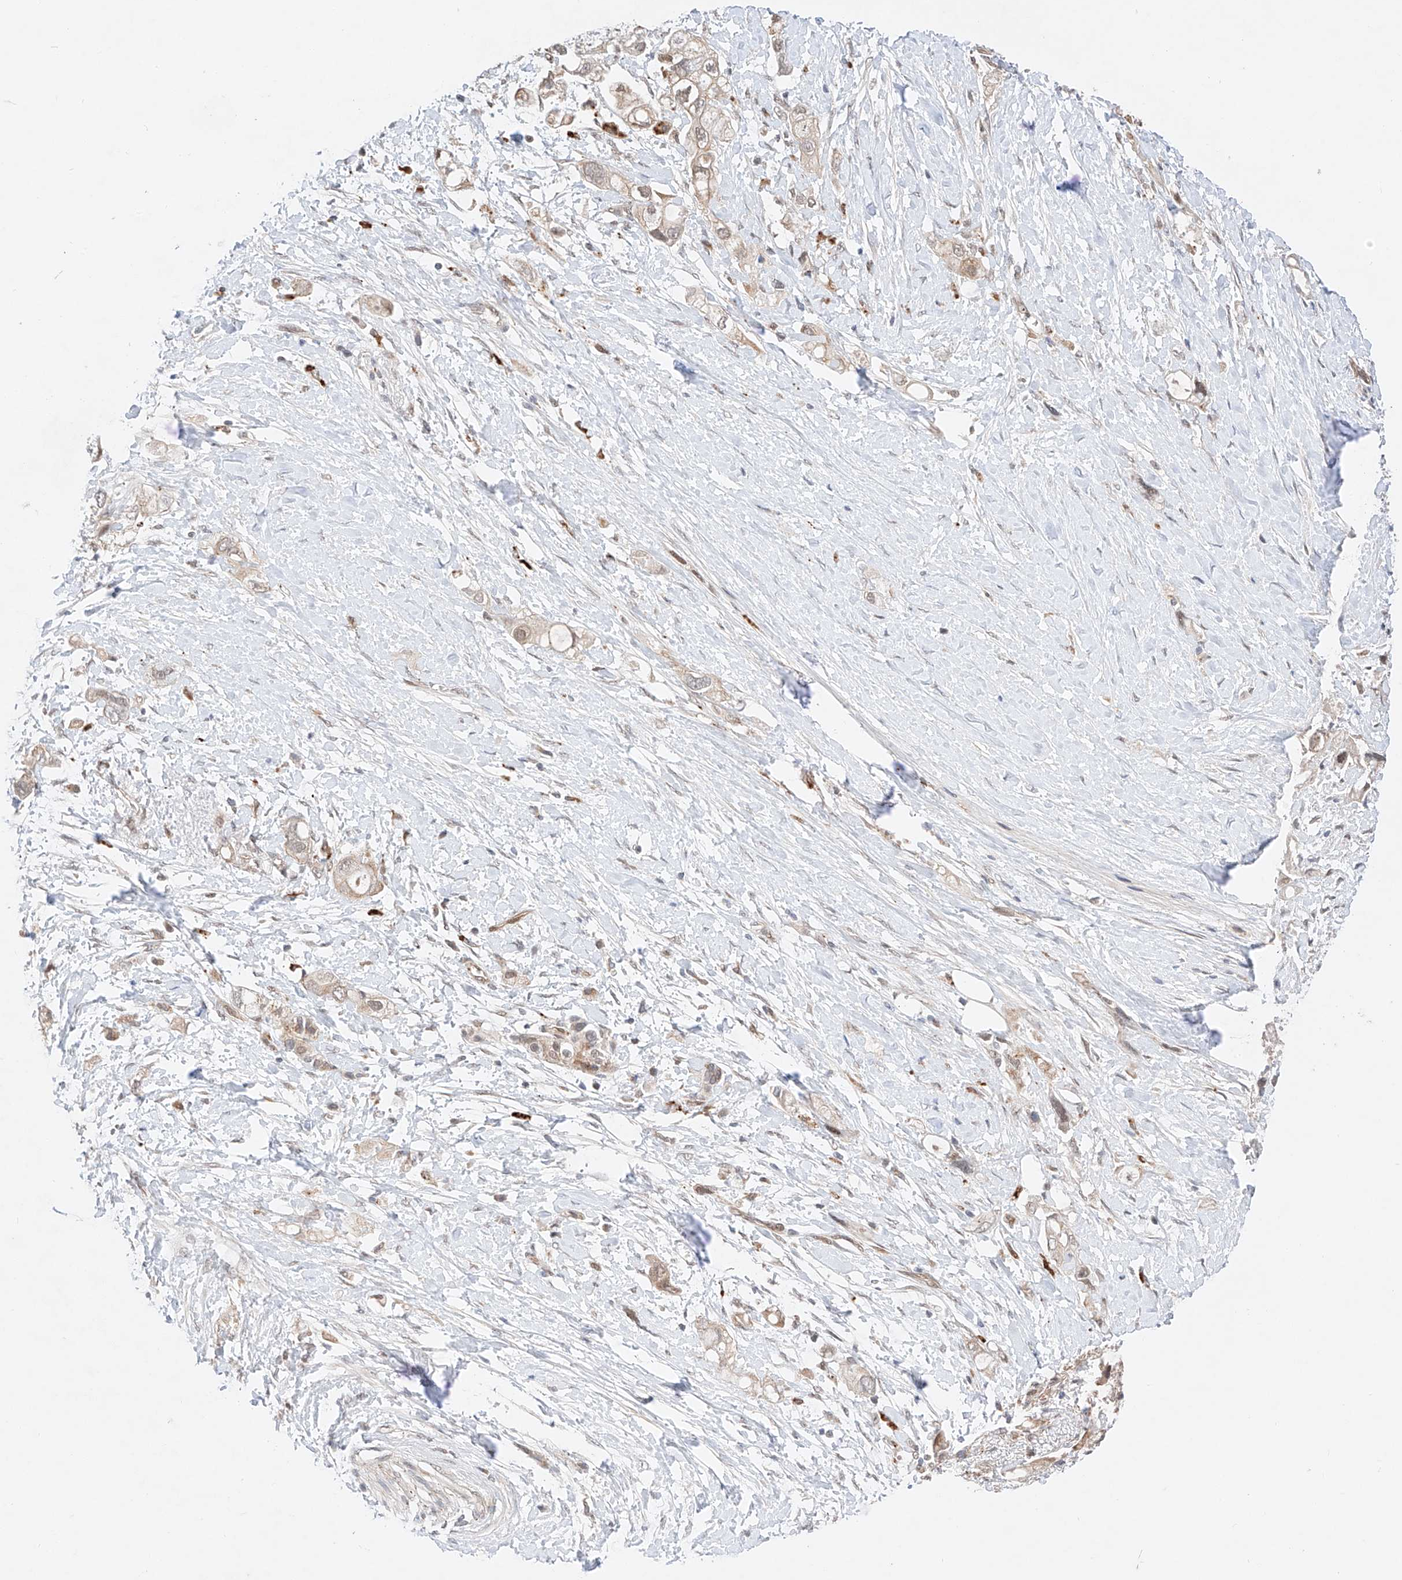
{"staining": {"intensity": "moderate", "quantity": "25%-75%", "location": "cytoplasmic/membranous"}, "tissue": "pancreatic cancer", "cell_type": "Tumor cells", "image_type": "cancer", "snomed": [{"axis": "morphology", "description": "Adenocarcinoma, NOS"}, {"axis": "topography", "description": "Pancreas"}], "caption": "This is a photomicrograph of immunohistochemistry (IHC) staining of pancreatic adenocarcinoma, which shows moderate positivity in the cytoplasmic/membranous of tumor cells.", "gene": "GCNT1", "patient": {"sex": "female", "age": 56}}